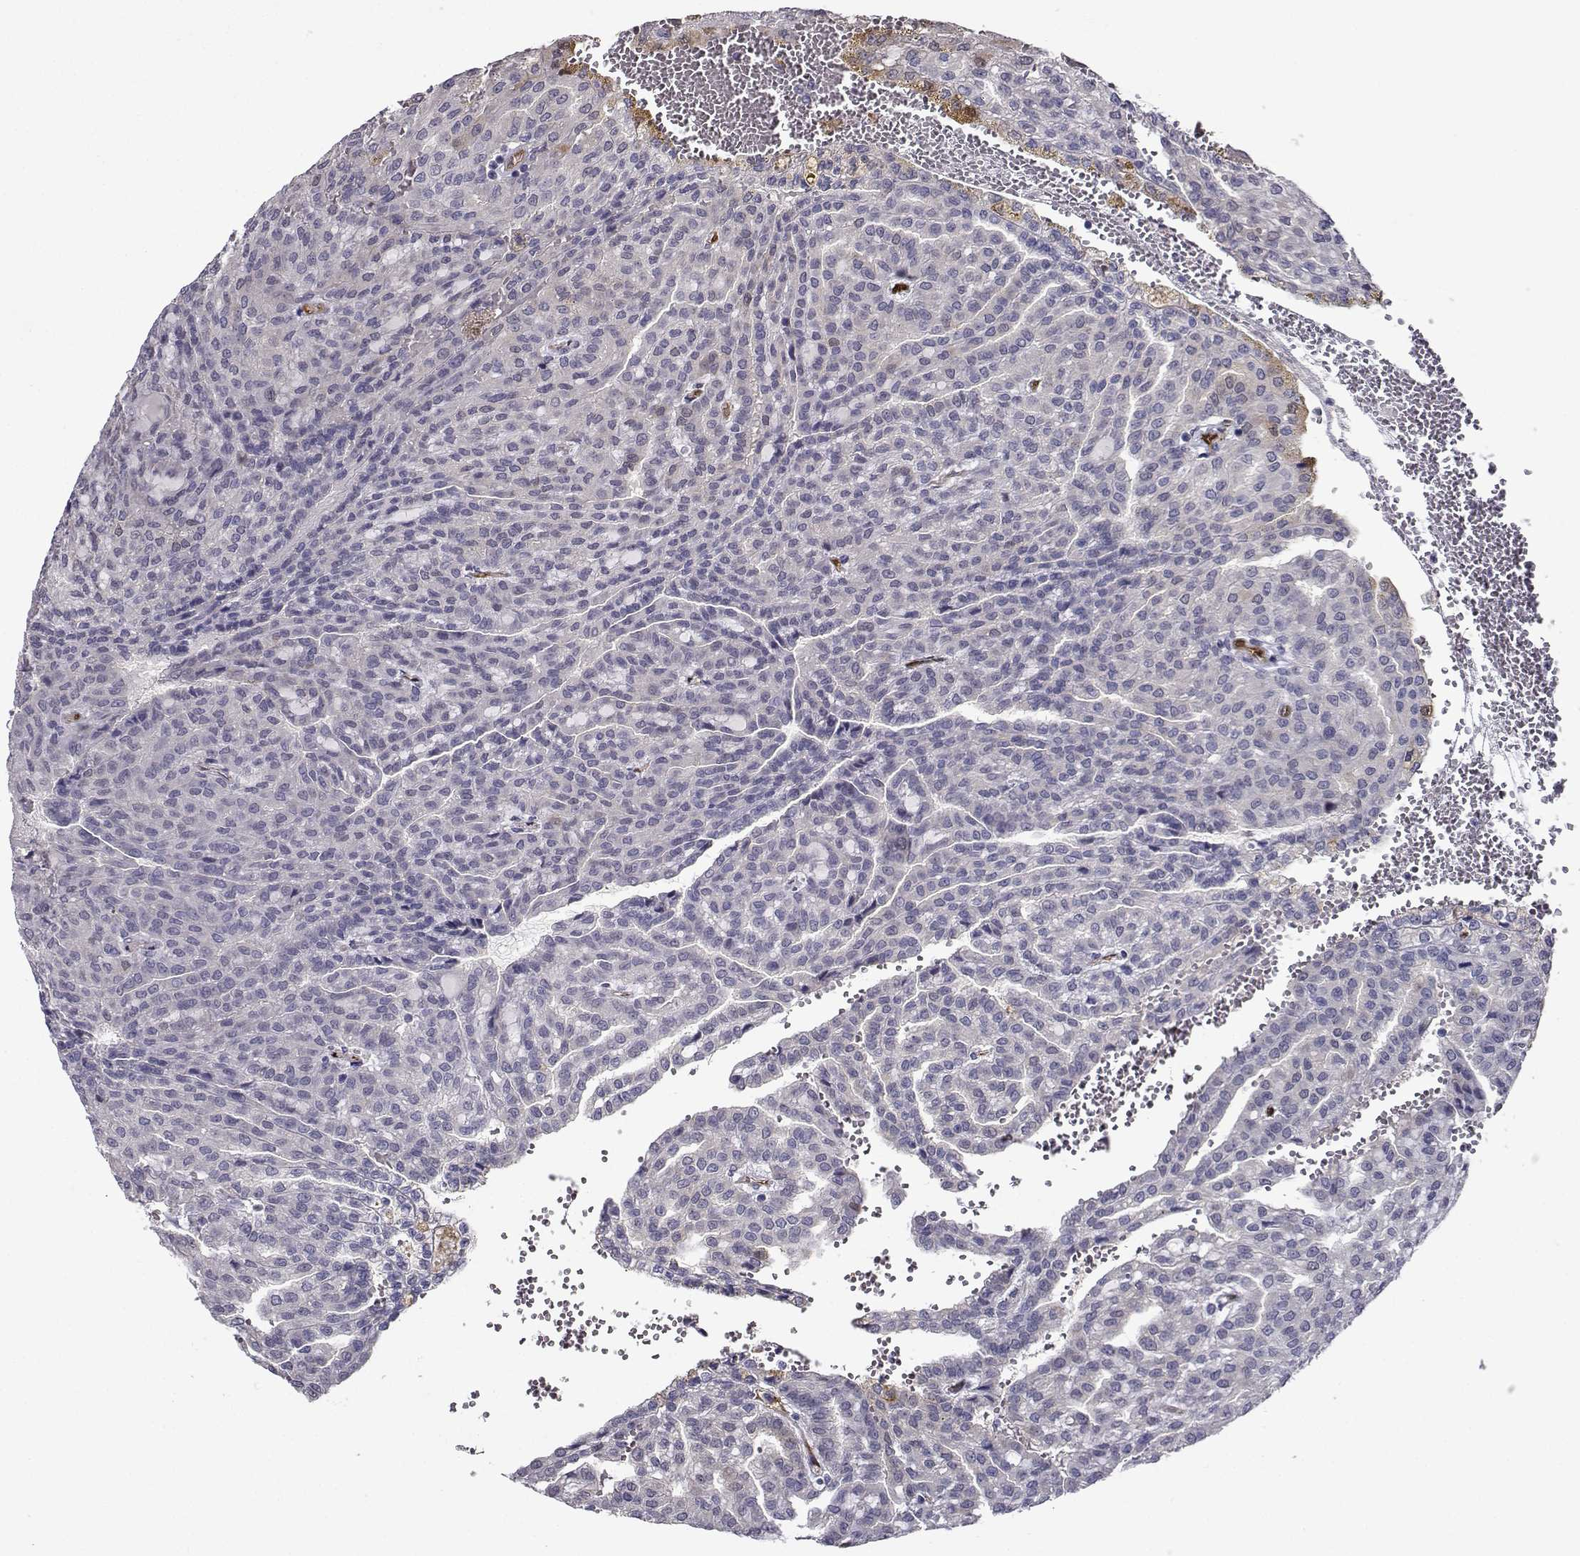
{"staining": {"intensity": "negative", "quantity": "none", "location": "none"}, "tissue": "renal cancer", "cell_type": "Tumor cells", "image_type": "cancer", "snomed": [{"axis": "morphology", "description": "Adenocarcinoma, NOS"}, {"axis": "topography", "description": "Kidney"}], "caption": "Tumor cells are negative for protein expression in human renal cancer.", "gene": "NQO1", "patient": {"sex": "male", "age": 63}}